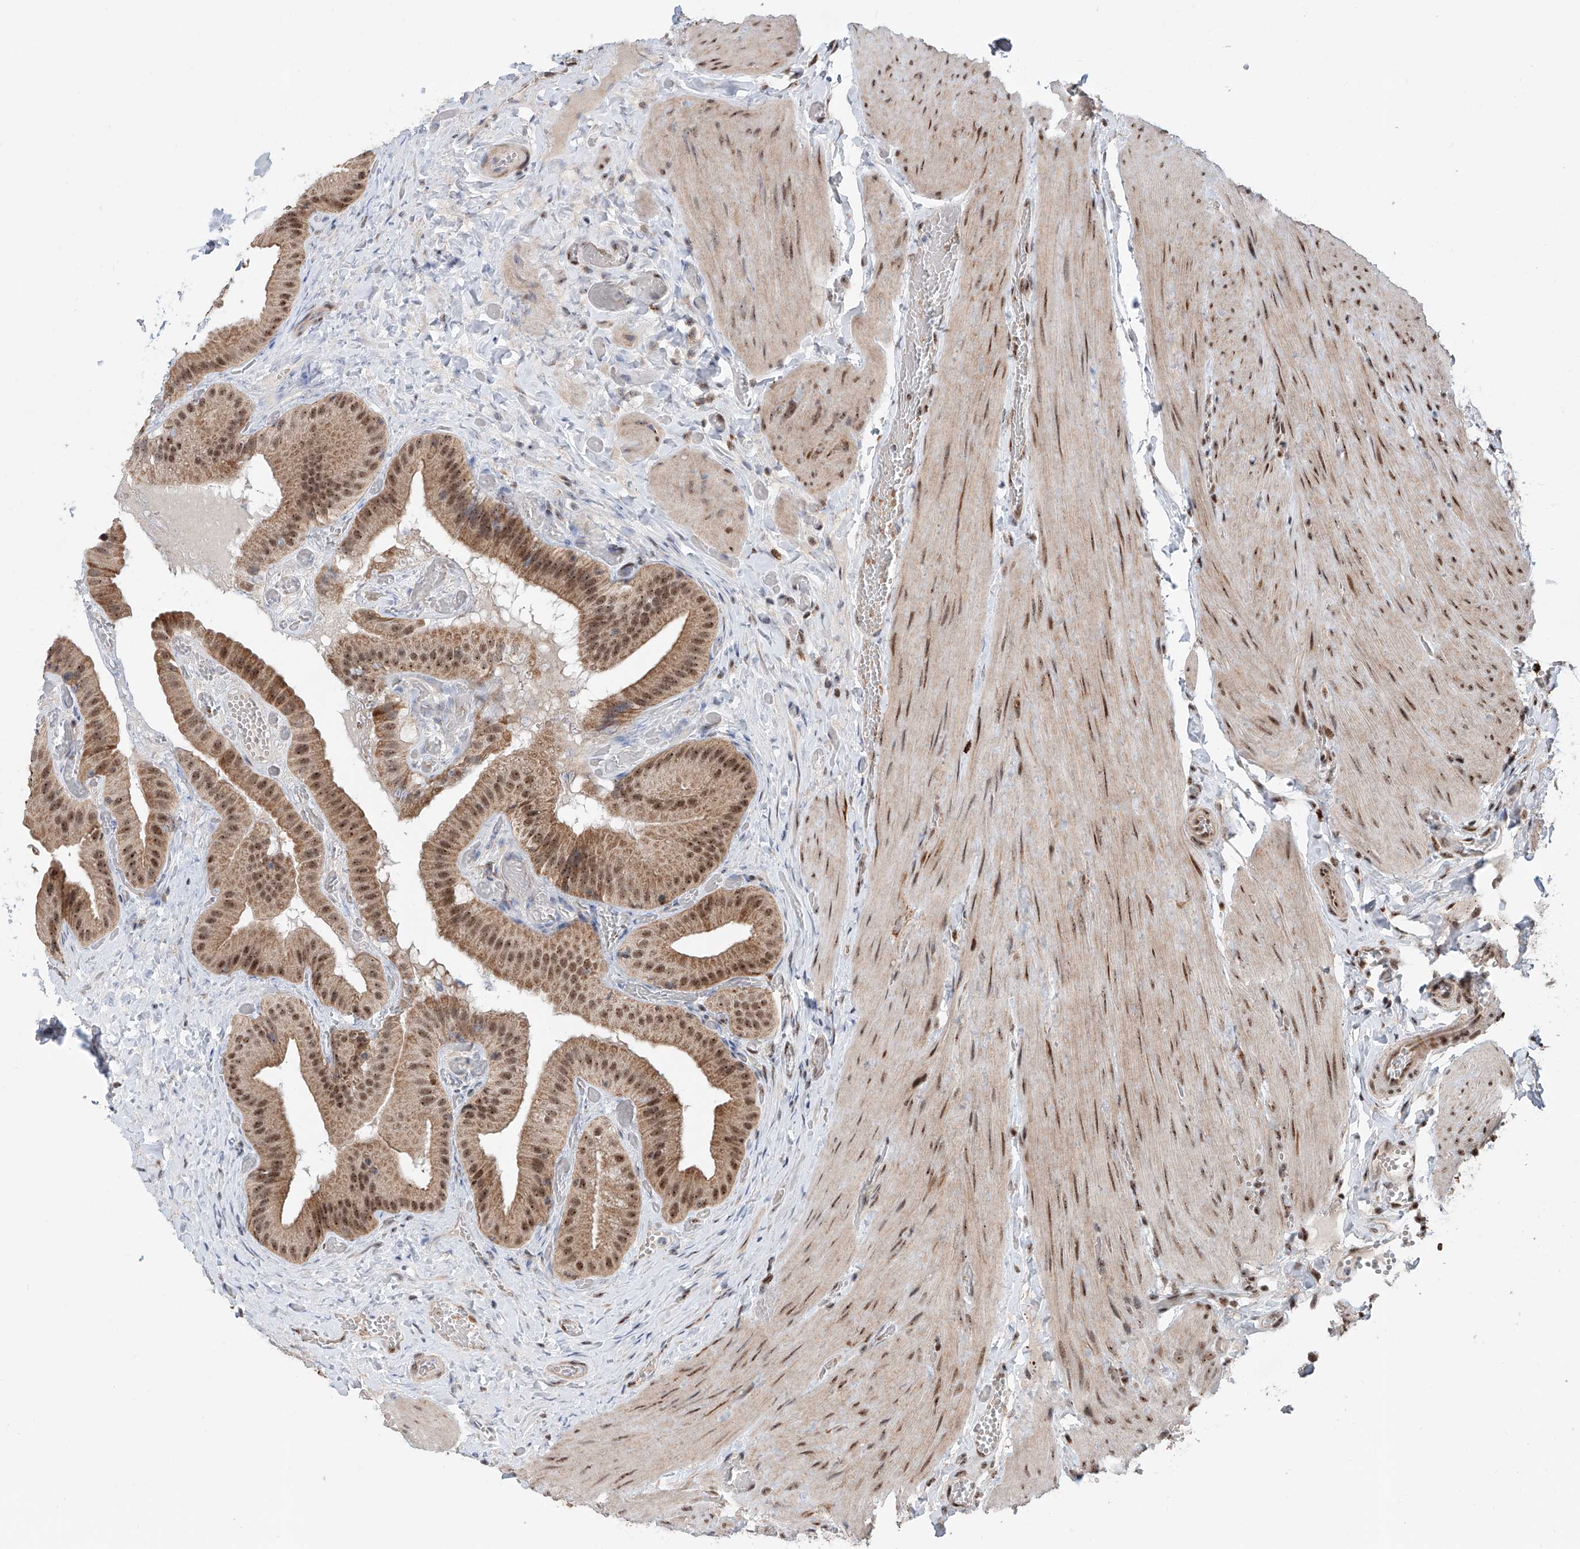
{"staining": {"intensity": "moderate", "quantity": ">75%", "location": "cytoplasmic/membranous,nuclear"}, "tissue": "gallbladder", "cell_type": "Glandular cells", "image_type": "normal", "snomed": [{"axis": "morphology", "description": "Normal tissue, NOS"}, {"axis": "topography", "description": "Gallbladder"}], "caption": "Immunohistochemistry image of normal human gallbladder stained for a protein (brown), which reveals medium levels of moderate cytoplasmic/membranous,nuclear expression in about >75% of glandular cells.", "gene": "SDE2", "patient": {"sex": "female", "age": 64}}